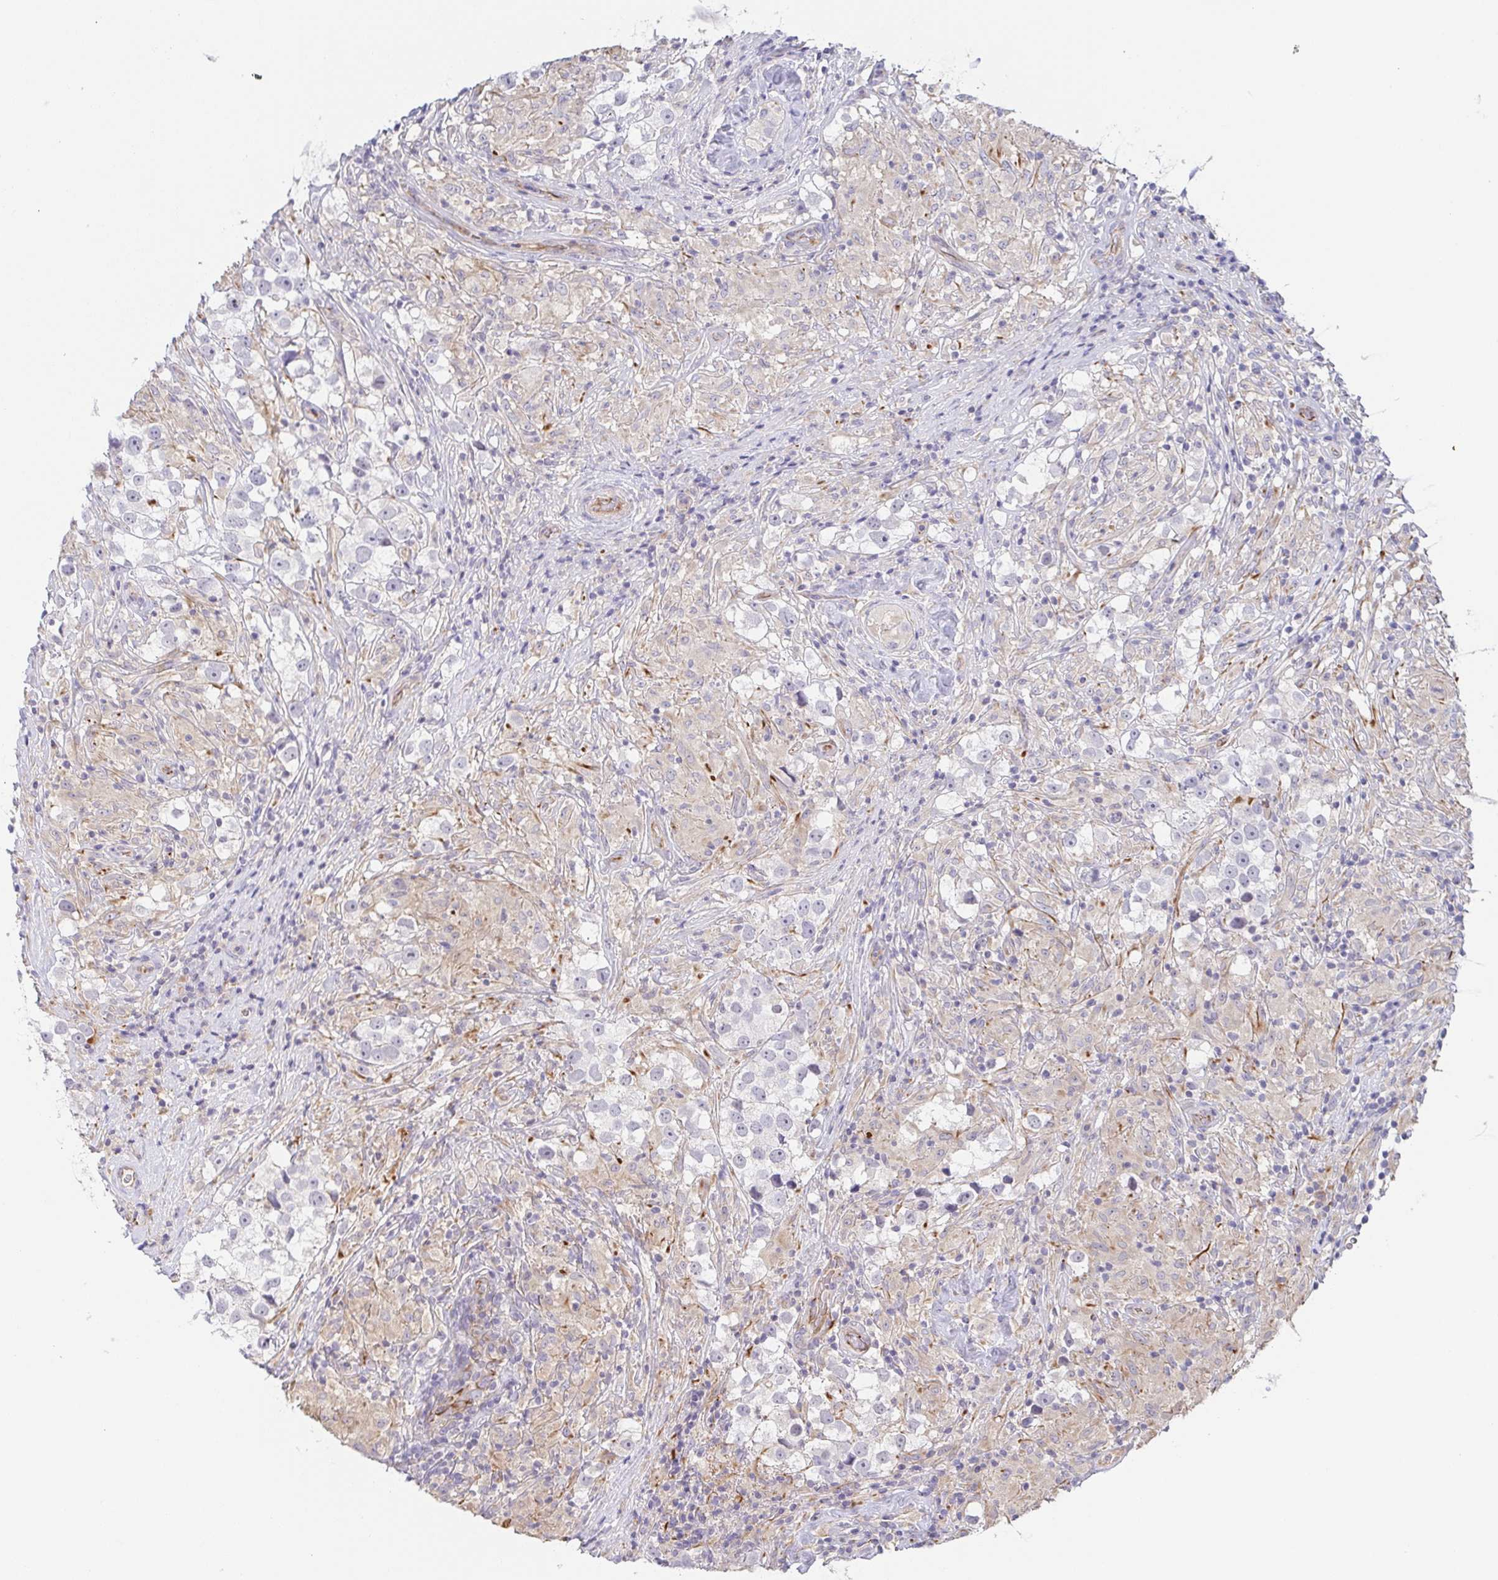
{"staining": {"intensity": "negative", "quantity": "none", "location": "none"}, "tissue": "testis cancer", "cell_type": "Tumor cells", "image_type": "cancer", "snomed": [{"axis": "morphology", "description": "Seminoma, NOS"}, {"axis": "topography", "description": "Testis"}], "caption": "This micrograph is of testis cancer (seminoma) stained with IHC to label a protein in brown with the nuclei are counter-stained blue. There is no expression in tumor cells. Brightfield microscopy of immunohistochemistry stained with DAB (3,3'-diaminobenzidine) (brown) and hematoxylin (blue), captured at high magnification.", "gene": "COL17A1", "patient": {"sex": "male", "age": 46}}